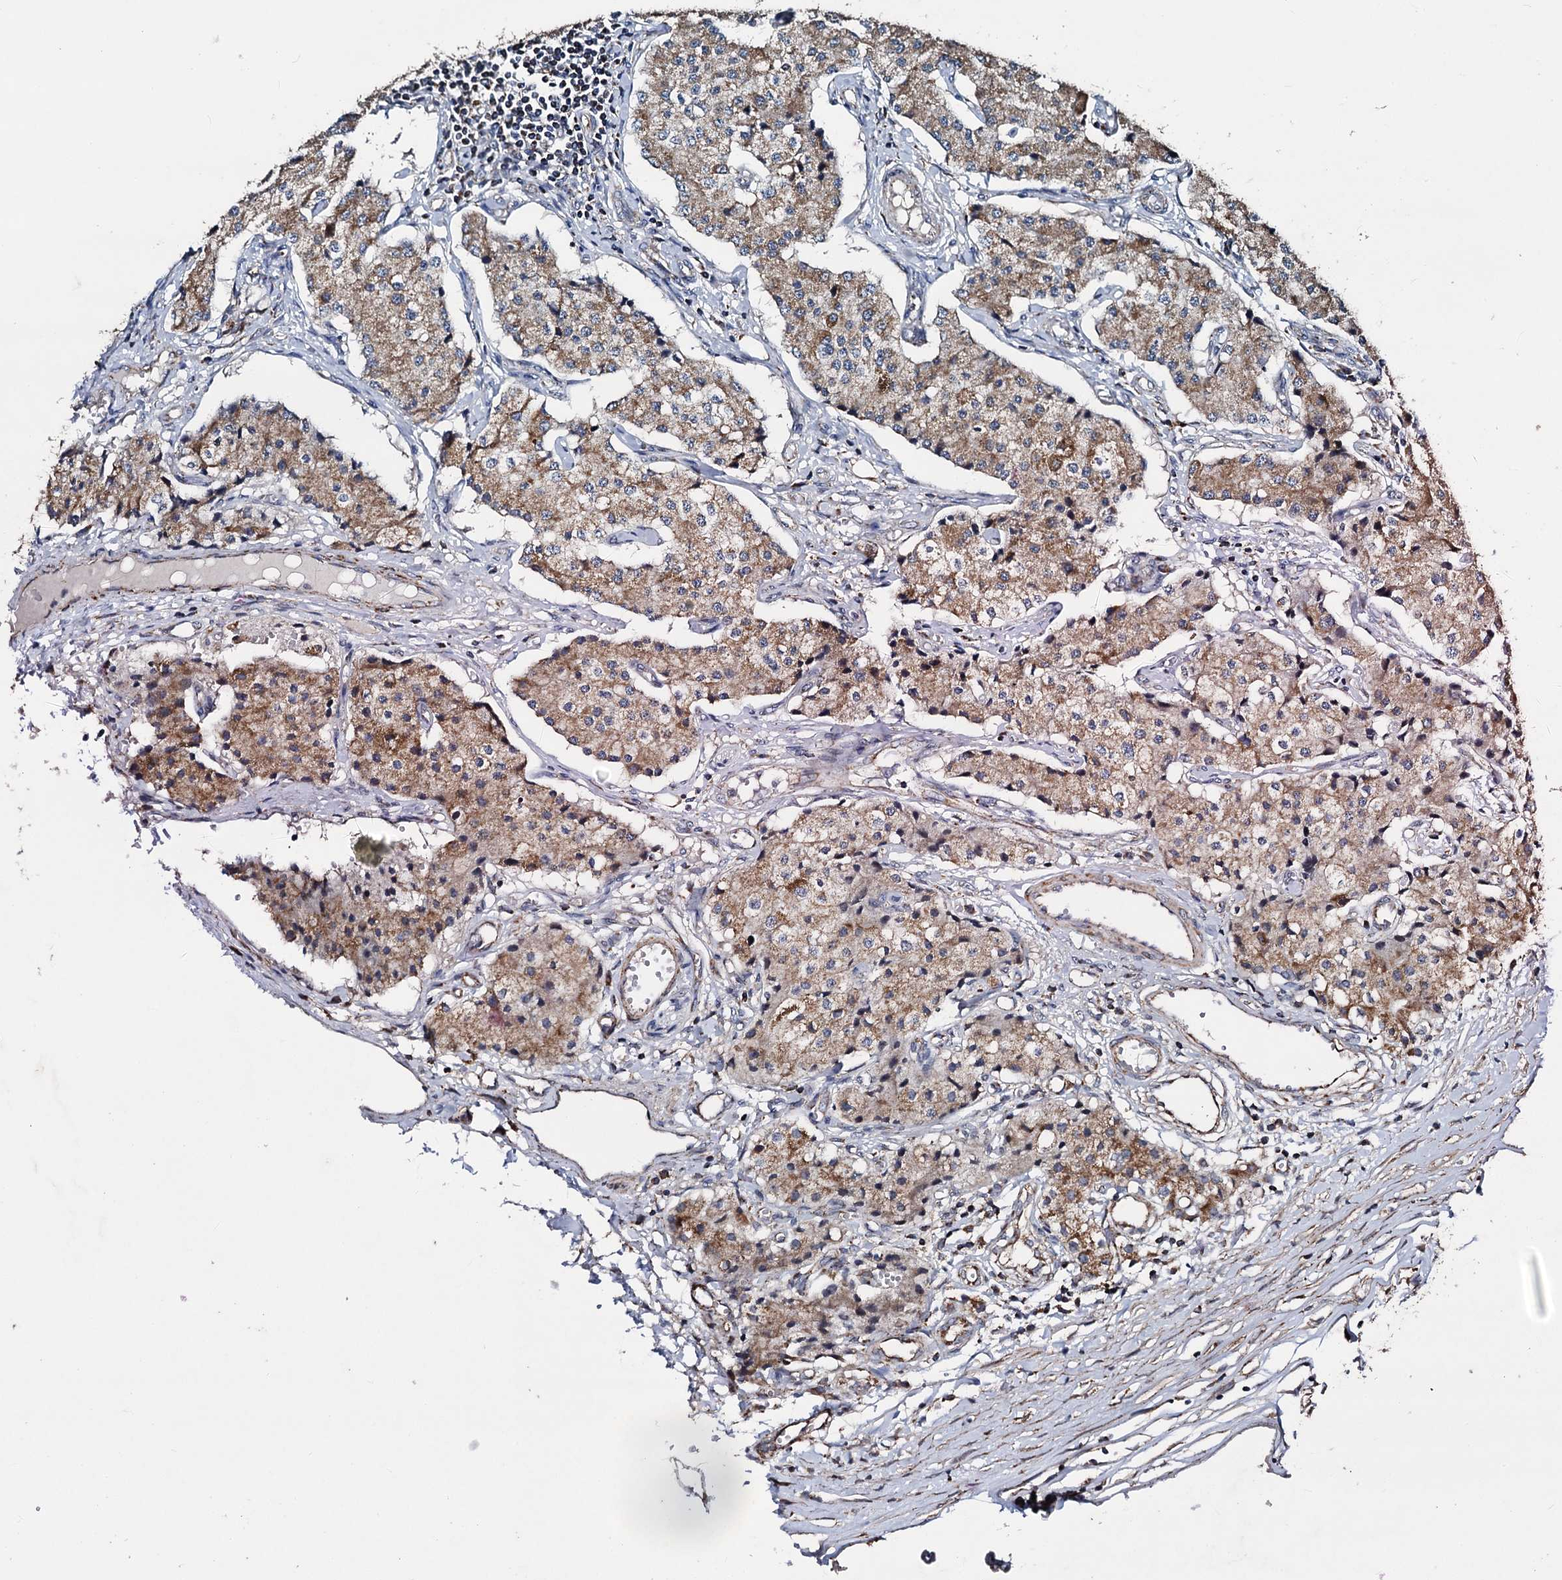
{"staining": {"intensity": "moderate", "quantity": ">75%", "location": "cytoplasmic/membranous"}, "tissue": "carcinoid", "cell_type": "Tumor cells", "image_type": "cancer", "snomed": [{"axis": "morphology", "description": "Carcinoid, malignant, NOS"}, {"axis": "topography", "description": "Colon"}], "caption": "Carcinoid (malignant) stained with a protein marker displays moderate staining in tumor cells.", "gene": "DYNC2I2", "patient": {"sex": "female", "age": 52}}